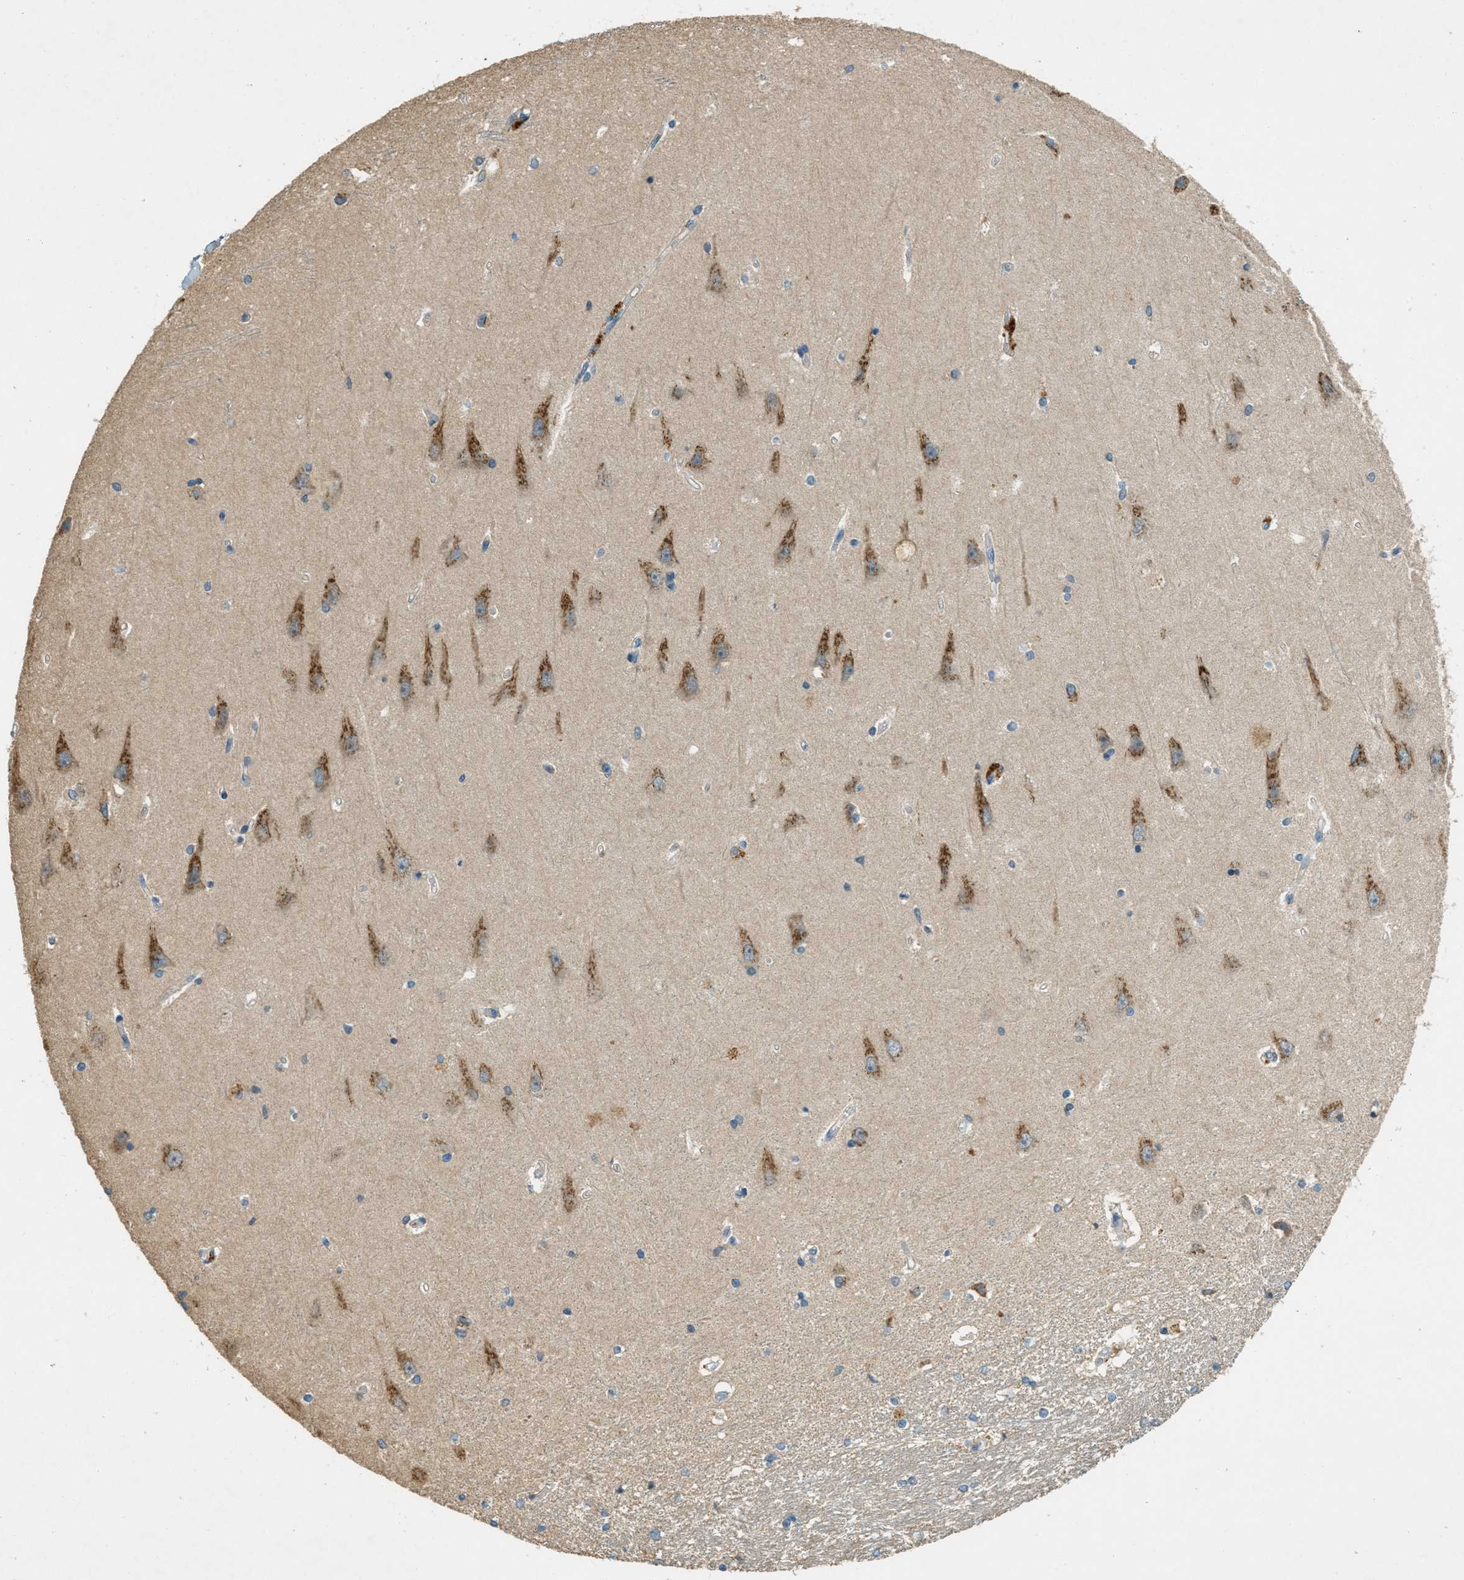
{"staining": {"intensity": "negative", "quantity": "none", "location": "none"}, "tissue": "hippocampus", "cell_type": "Glial cells", "image_type": "normal", "snomed": [{"axis": "morphology", "description": "Normal tissue, NOS"}, {"axis": "topography", "description": "Hippocampus"}], "caption": "Protein analysis of unremarkable hippocampus displays no significant positivity in glial cells. (DAB immunohistochemistry (IHC), high magnification).", "gene": "NUDT4B", "patient": {"sex": "male", "age": 45}}